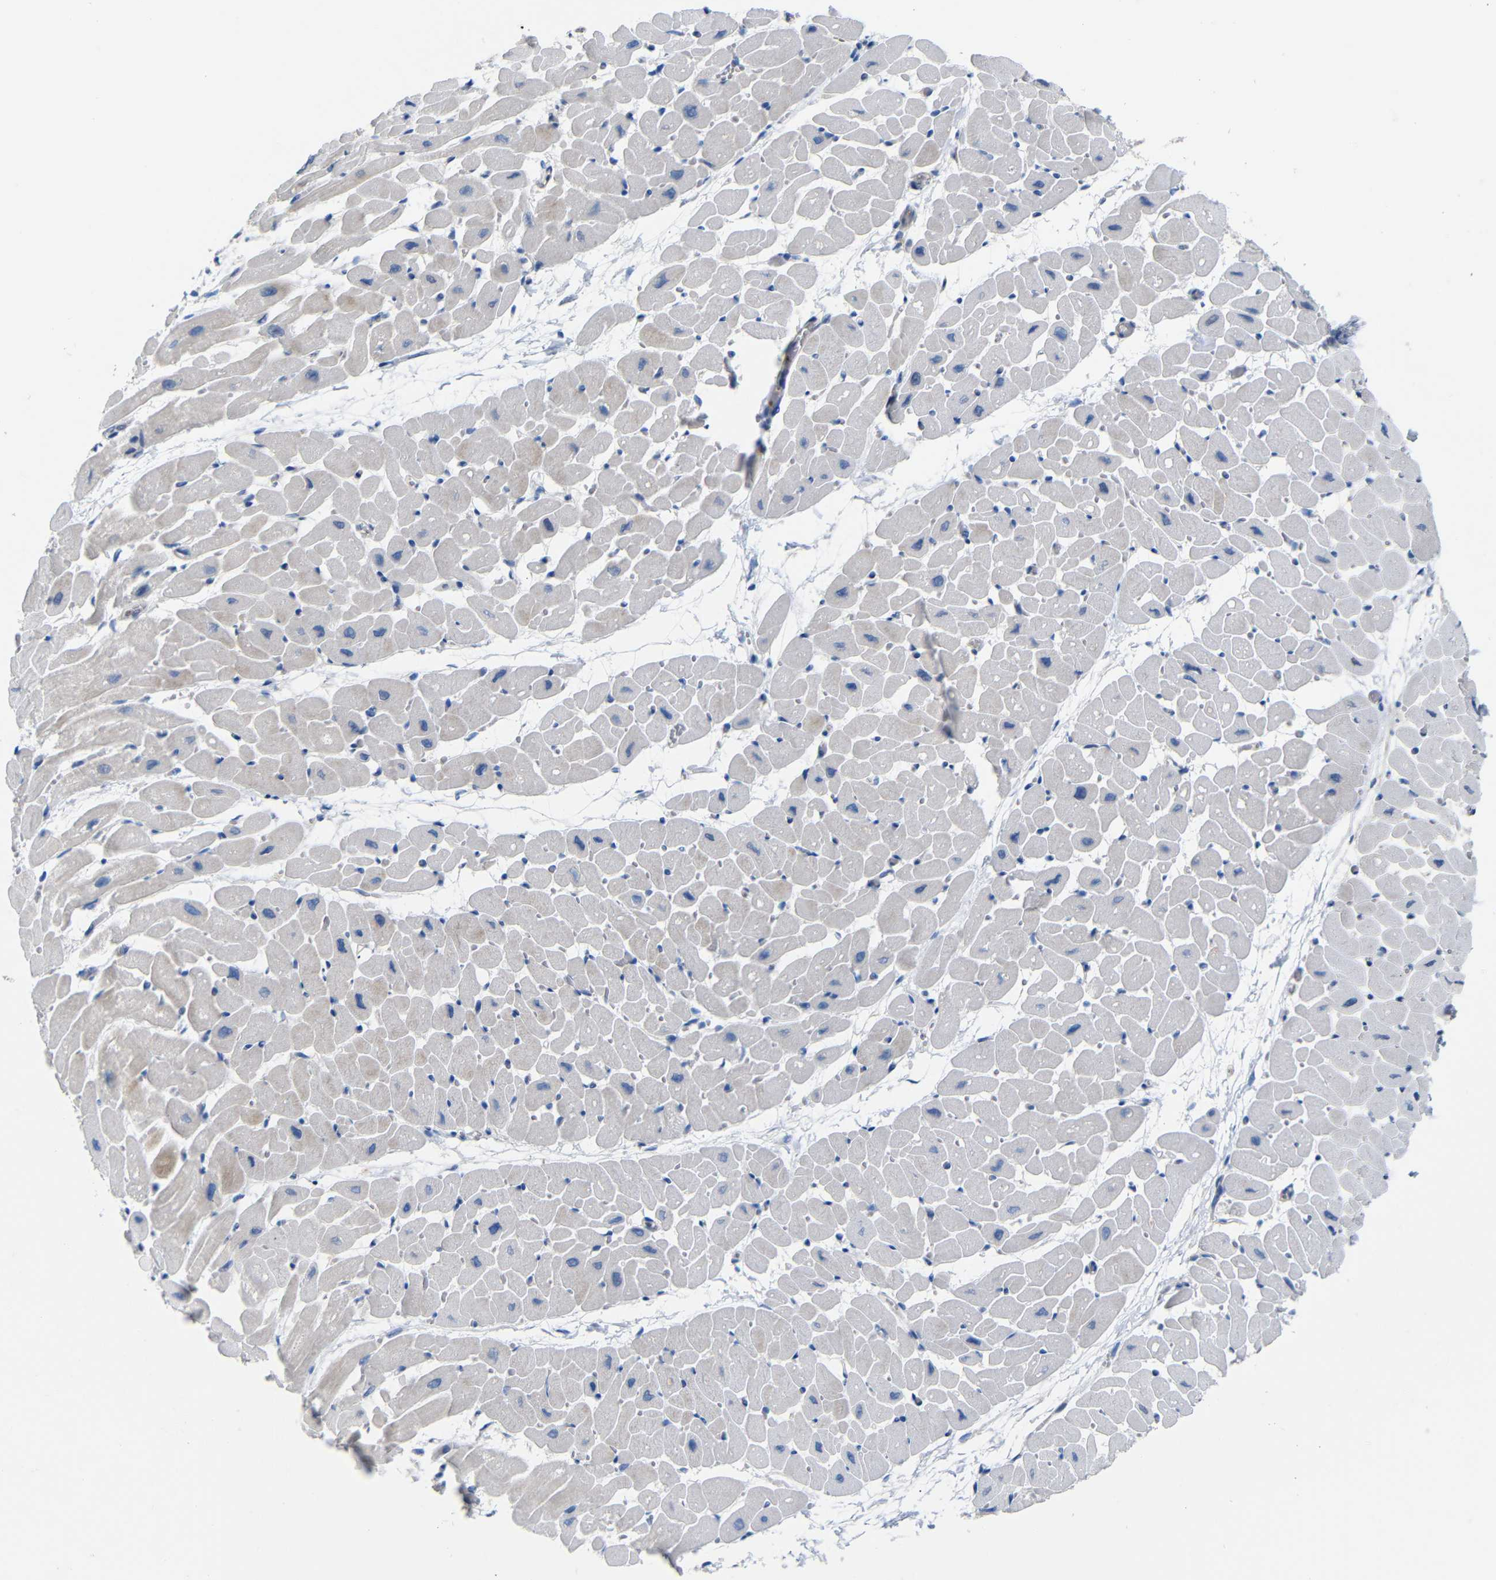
{"staining": {"intensity": "negative", "quantity": "none", "location": "none"}, "tissue": "heart muscle", "cell_type": "Cardiomyocytes", "image_type": "normal", "snomed": [{"axis": "morphology", "description": "Normal tissue, NOS"}, {"axis": "topography", "description": "Heart"}], "caption": "A photomicrograph of heart muscle stained for a protein reveals no brown staining in cardiomyocytes. The staining is performed using DAB brown chromogen with nuclei counter-stained in using hematoxylin.", "gene": "TBC1D32", "patient": {"sex": "male", "age": 45}}